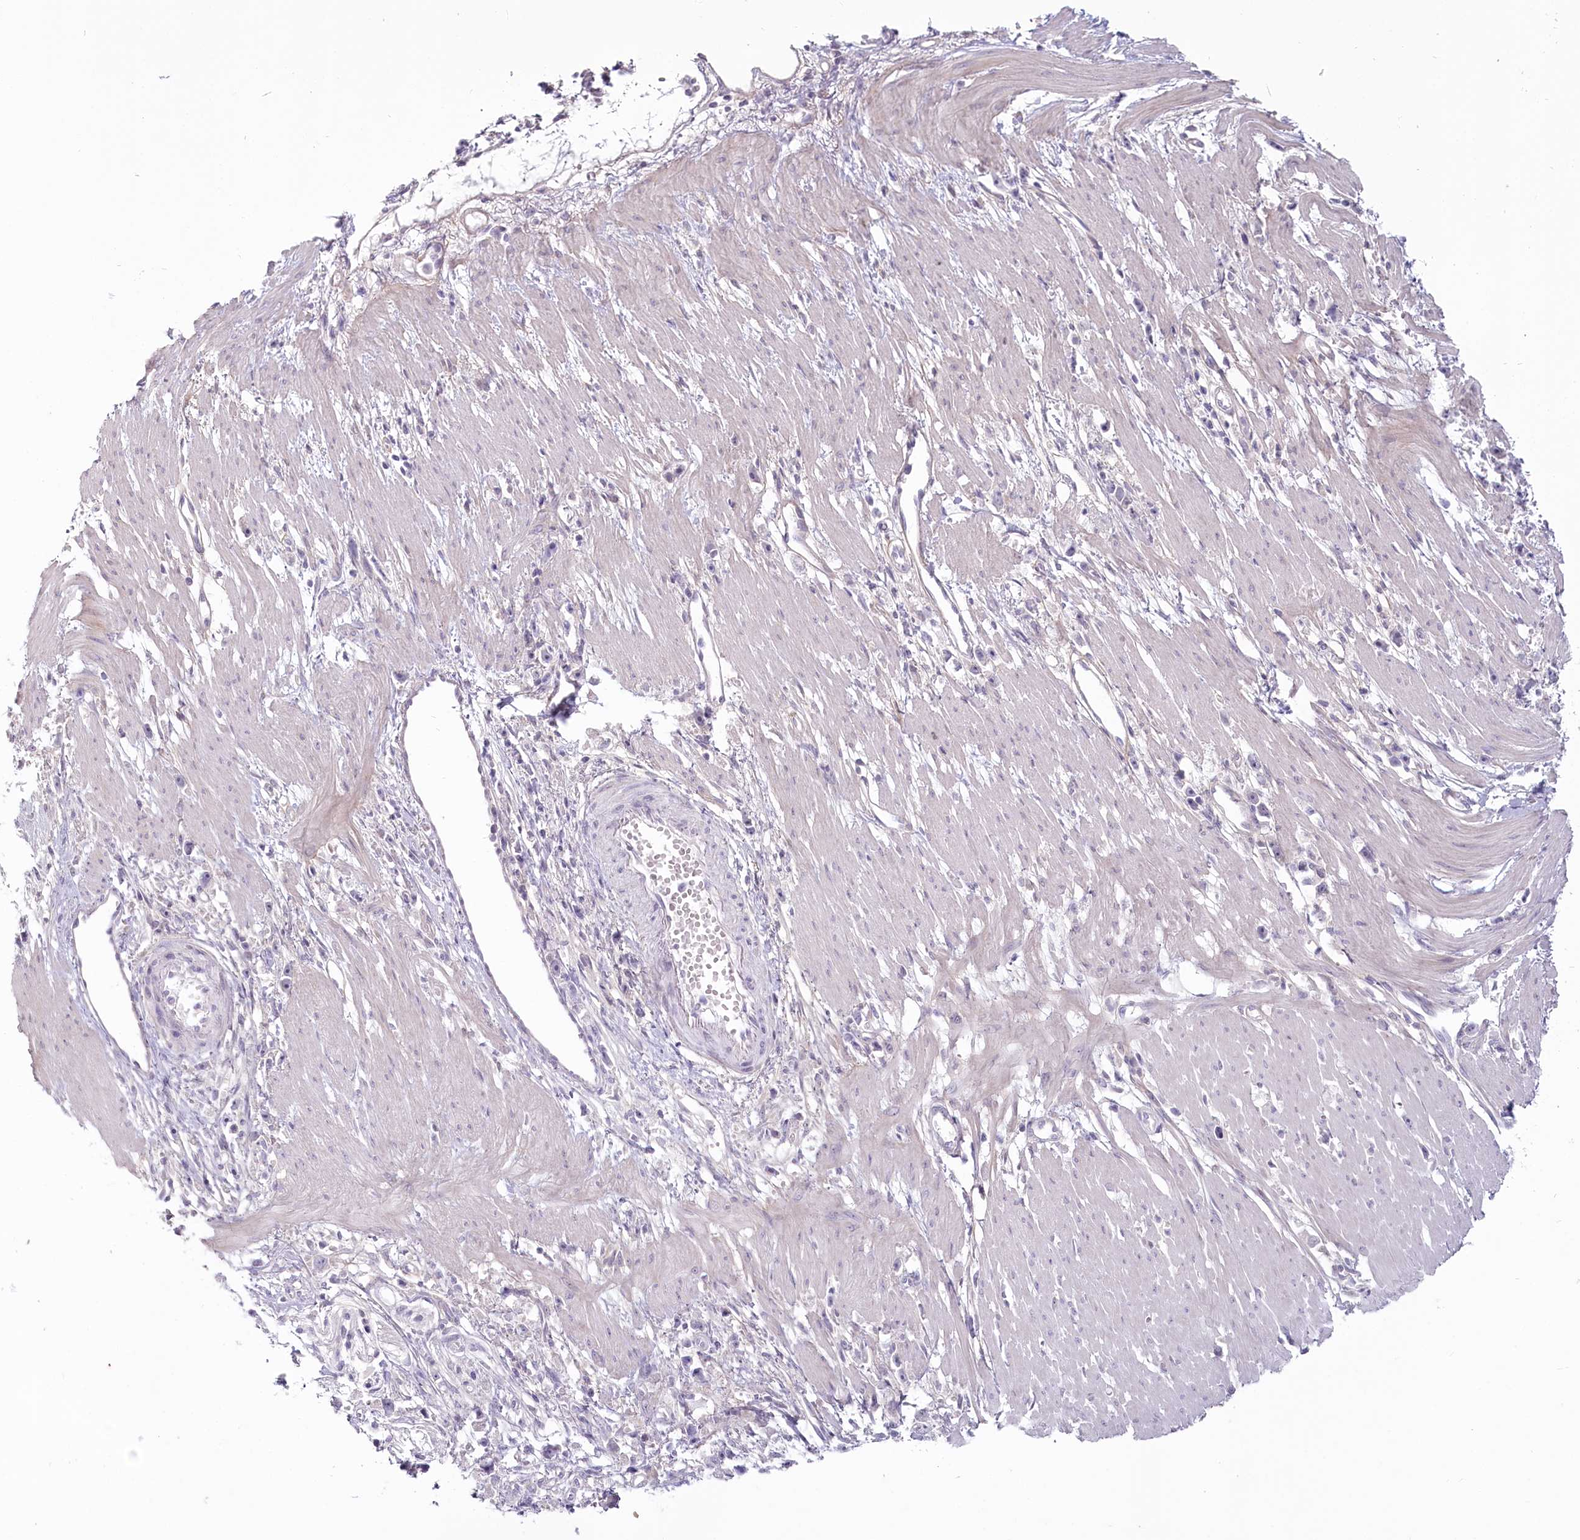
{"staining": {"intensity": "negative", "quantity": "none", "location": "none"}, "tissue": "stomach cancer", "cell_type": "Tumor cells", "image_type": "cancer", "snomed": [{"axis": "morphology", "description": "Adenocarcinoma, NOS"}, {"axis": "topography", "description": "Stomach"}], "caption": "An immunohistochemistry image of stomach adenocarcinoma is shown. There is no staining in tumor cells of stomach adenocarcinoma.", "gene": "USP11", "patient": {"sex": "female", "age": 59}}